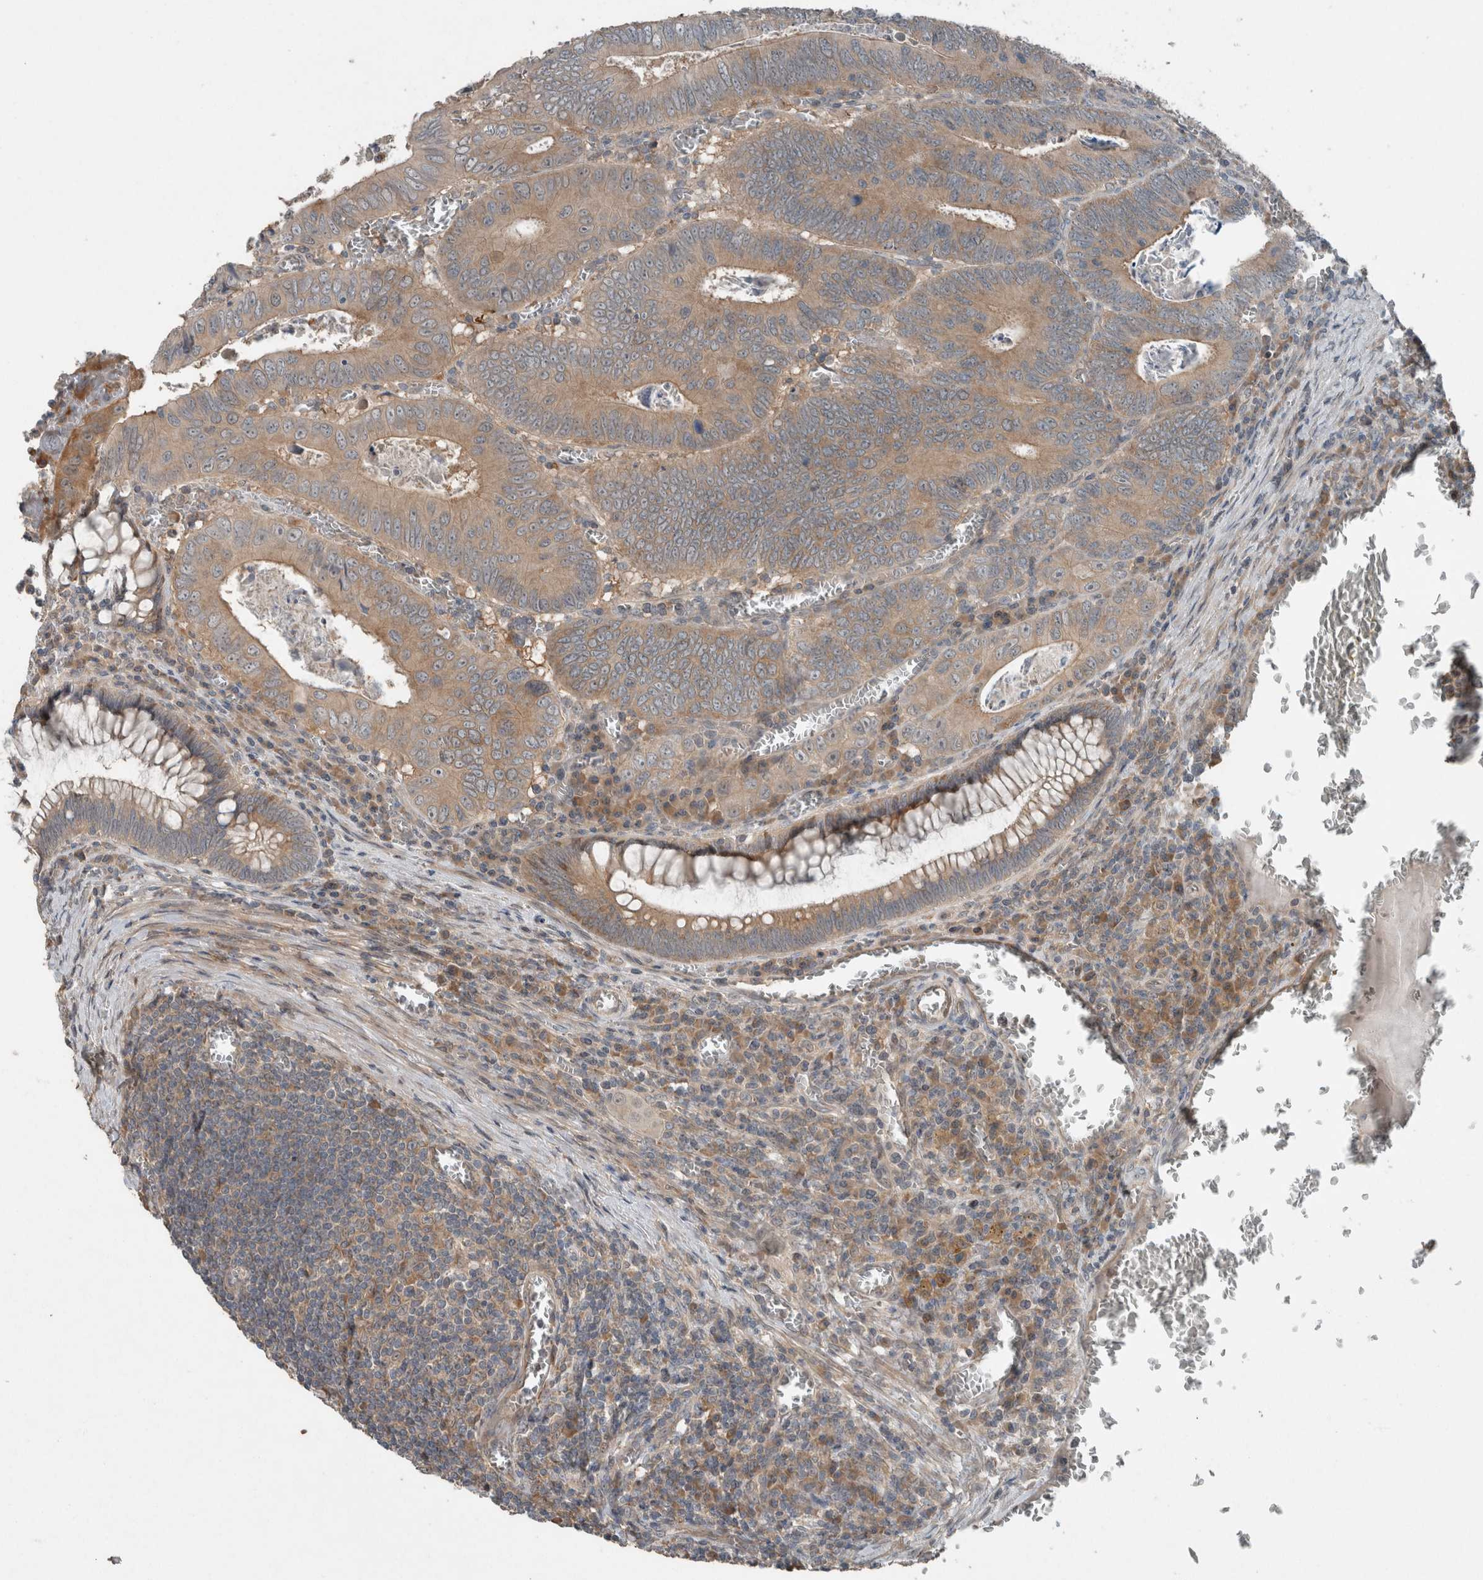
{"staining": {"intensity": "weak", "quantity": ">75%", "location": "cytoplasmic/membranous"}, "tissue": "colorectal cancer", "cell_type": "Tumor cells", "image_type": "cancer", "snomed": [{"axis": "morphology", "description": "Inflammation, NOS"}, {"axis": "morphology", "description": "Adenocarcinoma, NOS"}, {"axis": "topography", "description": "Colon"}], "caption": "The immunohistochemical stain highlights weak cytoplasmic/membranous expression in tumor cells of colorectal cancer tissue.", "gene": "KNTC1", "patient": {"sex": "male", "age": 72}}